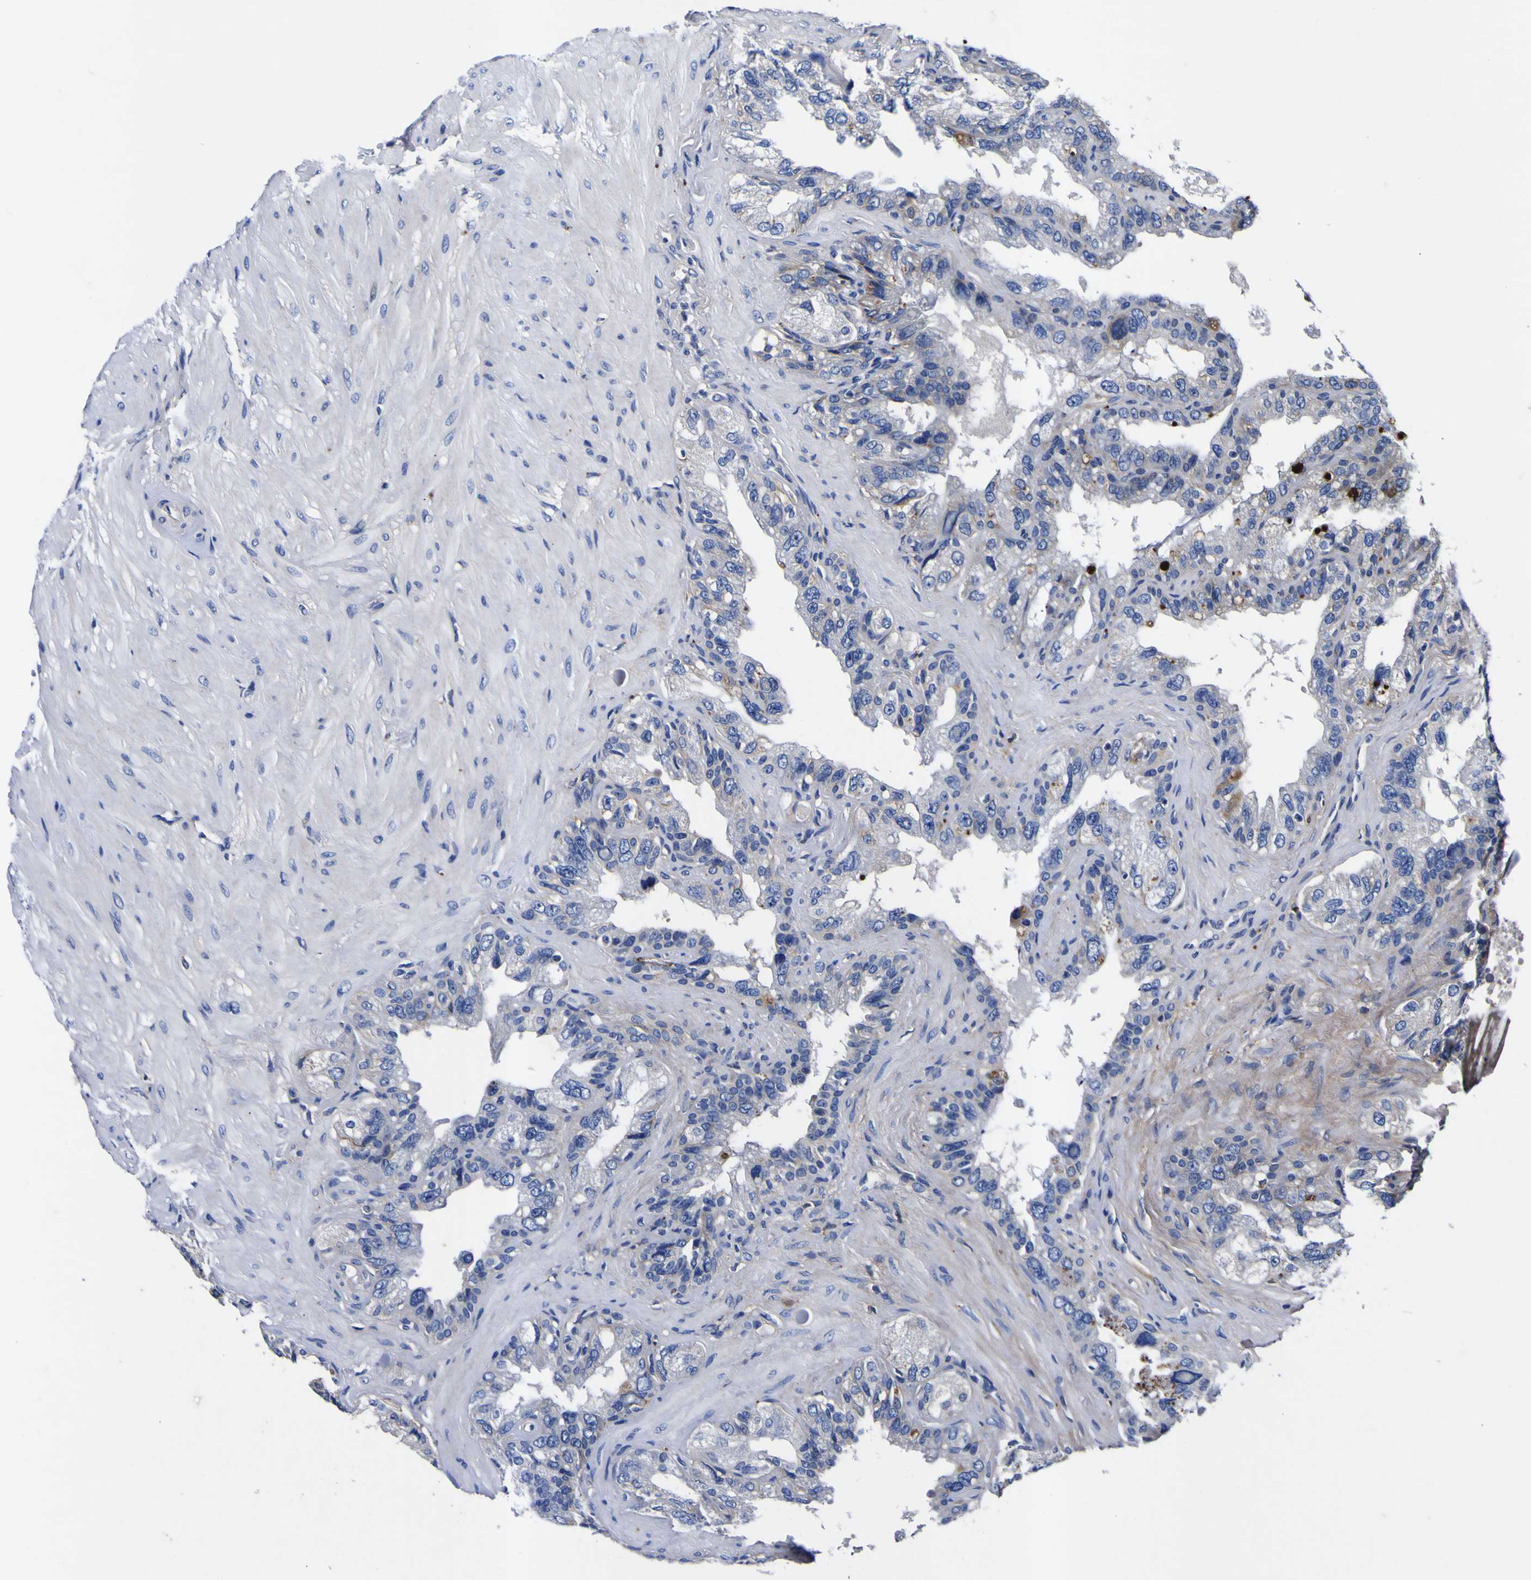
{"staining": {"intensity": "negative", "quantity": "none", "location": "none"}, "tissue": "seminal vesicle", "cell_type": "Glandular cells", "image_type": "normal", "snomed": [{"axis": "morphology", "description": "Normal tissue, NOS"}, {"axis": "topography", "description": "Seminal veicle"}], "caption": "This is a histopathology image of IHC staining of normal seminal vesicle, which shows no positivity in glandular cells. (Stains: DAB (3,3'-diaminobenzidine) IHC with hematoxylin counter stain, Microscopy: brightfield microscopy at high magnification).", "gene": "VASN", "patient": {"sex": "male", "age": 68}}